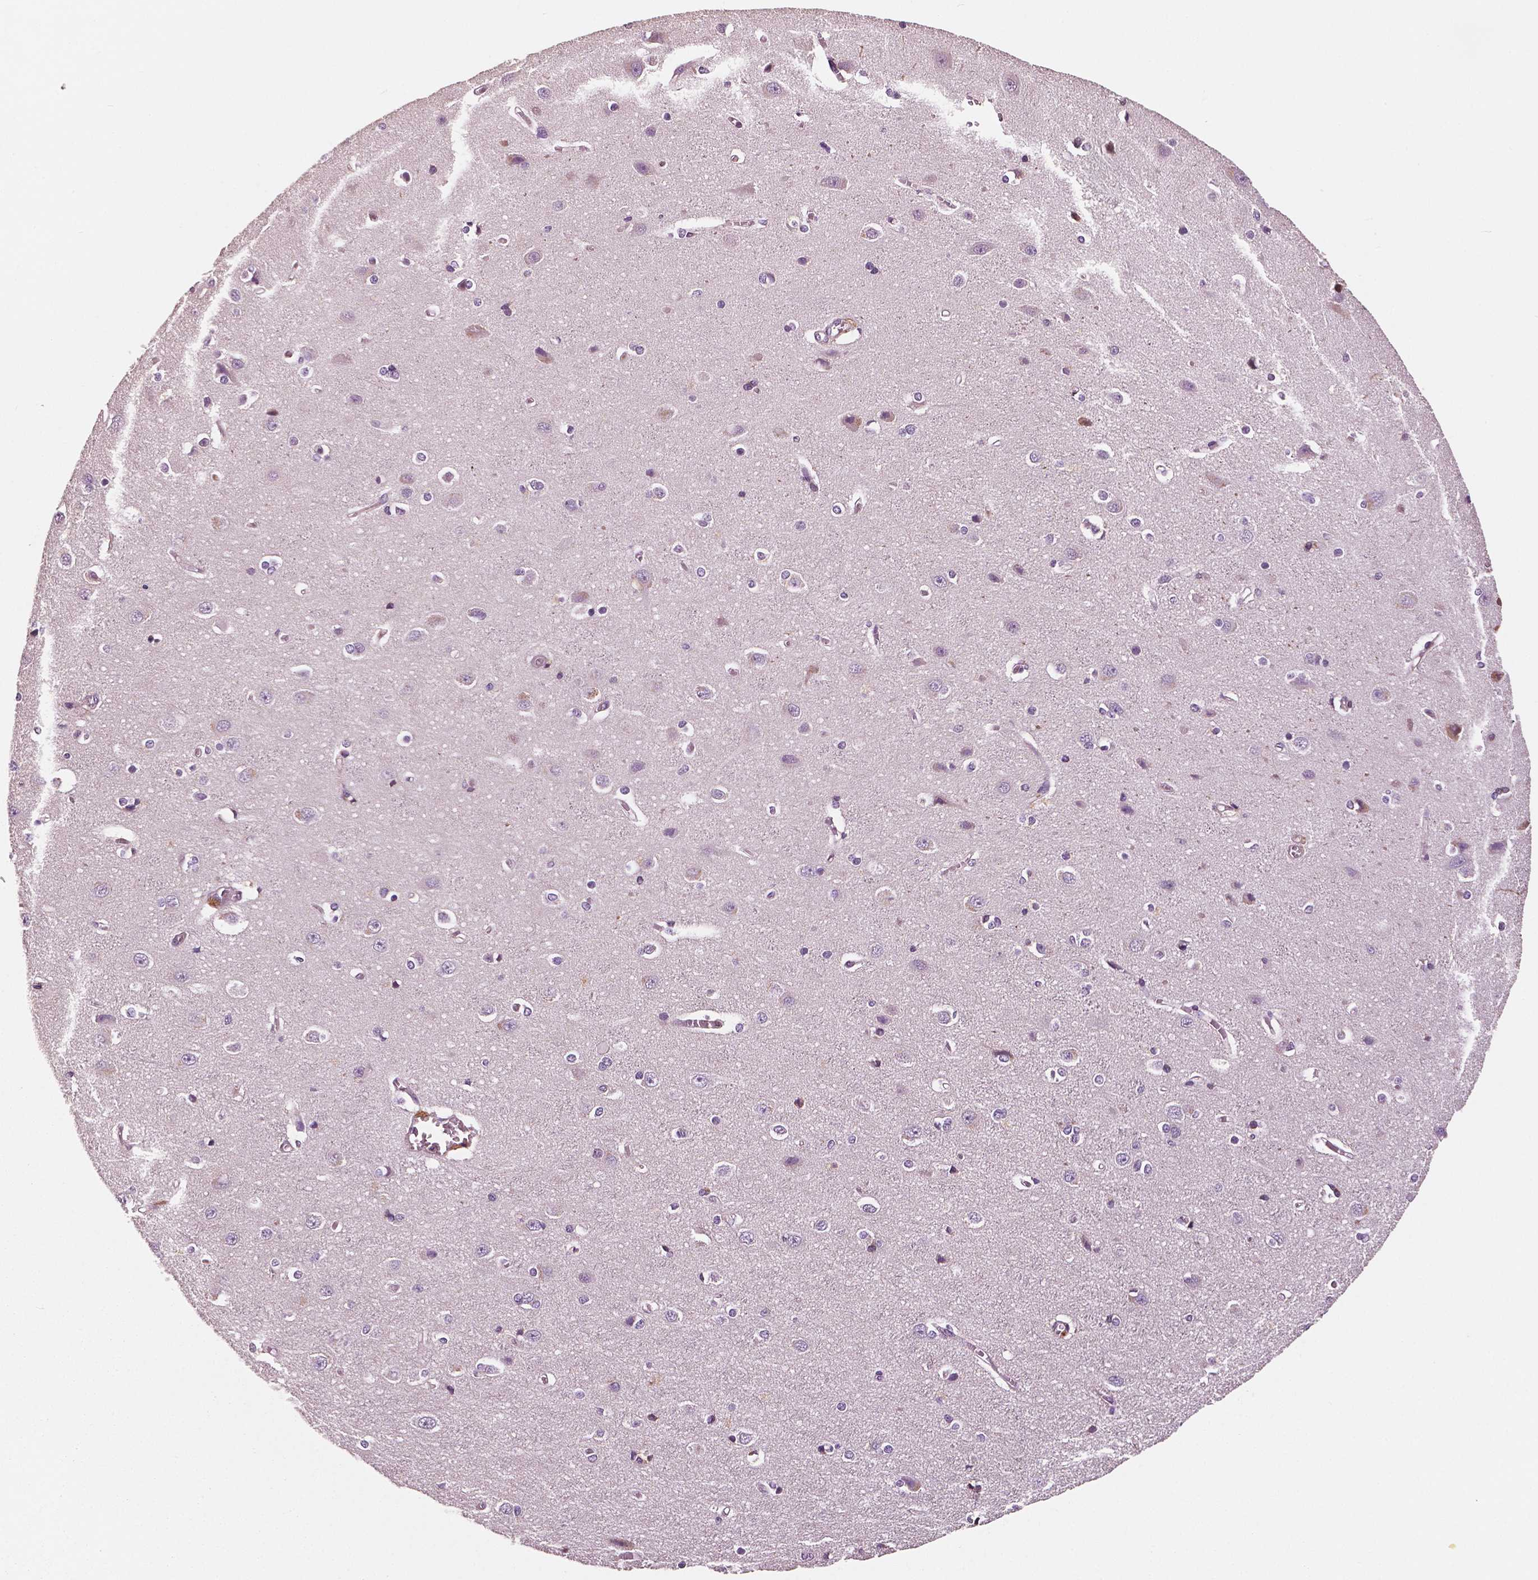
{"staining": {"intensity": "negative", "quantity": "none", "location": "none"}, "tissue": "cerebral cortex", "cell_type": "Endothelial cells", "image_type": "normal", "snomed": [{"axis": "morphology", "description": "Normal tissue, NOS"}, {"axis": "topography", "description": "Cerebral cortex"}], "caption": "Immunohistochemistry (IHC) histopathology image of benign human cerebral cortex stained for a protein (brown), which displays no expression in endothelial cells.", "gene": "FBLN1", "patient": {"sex": "male", "age": 37}}